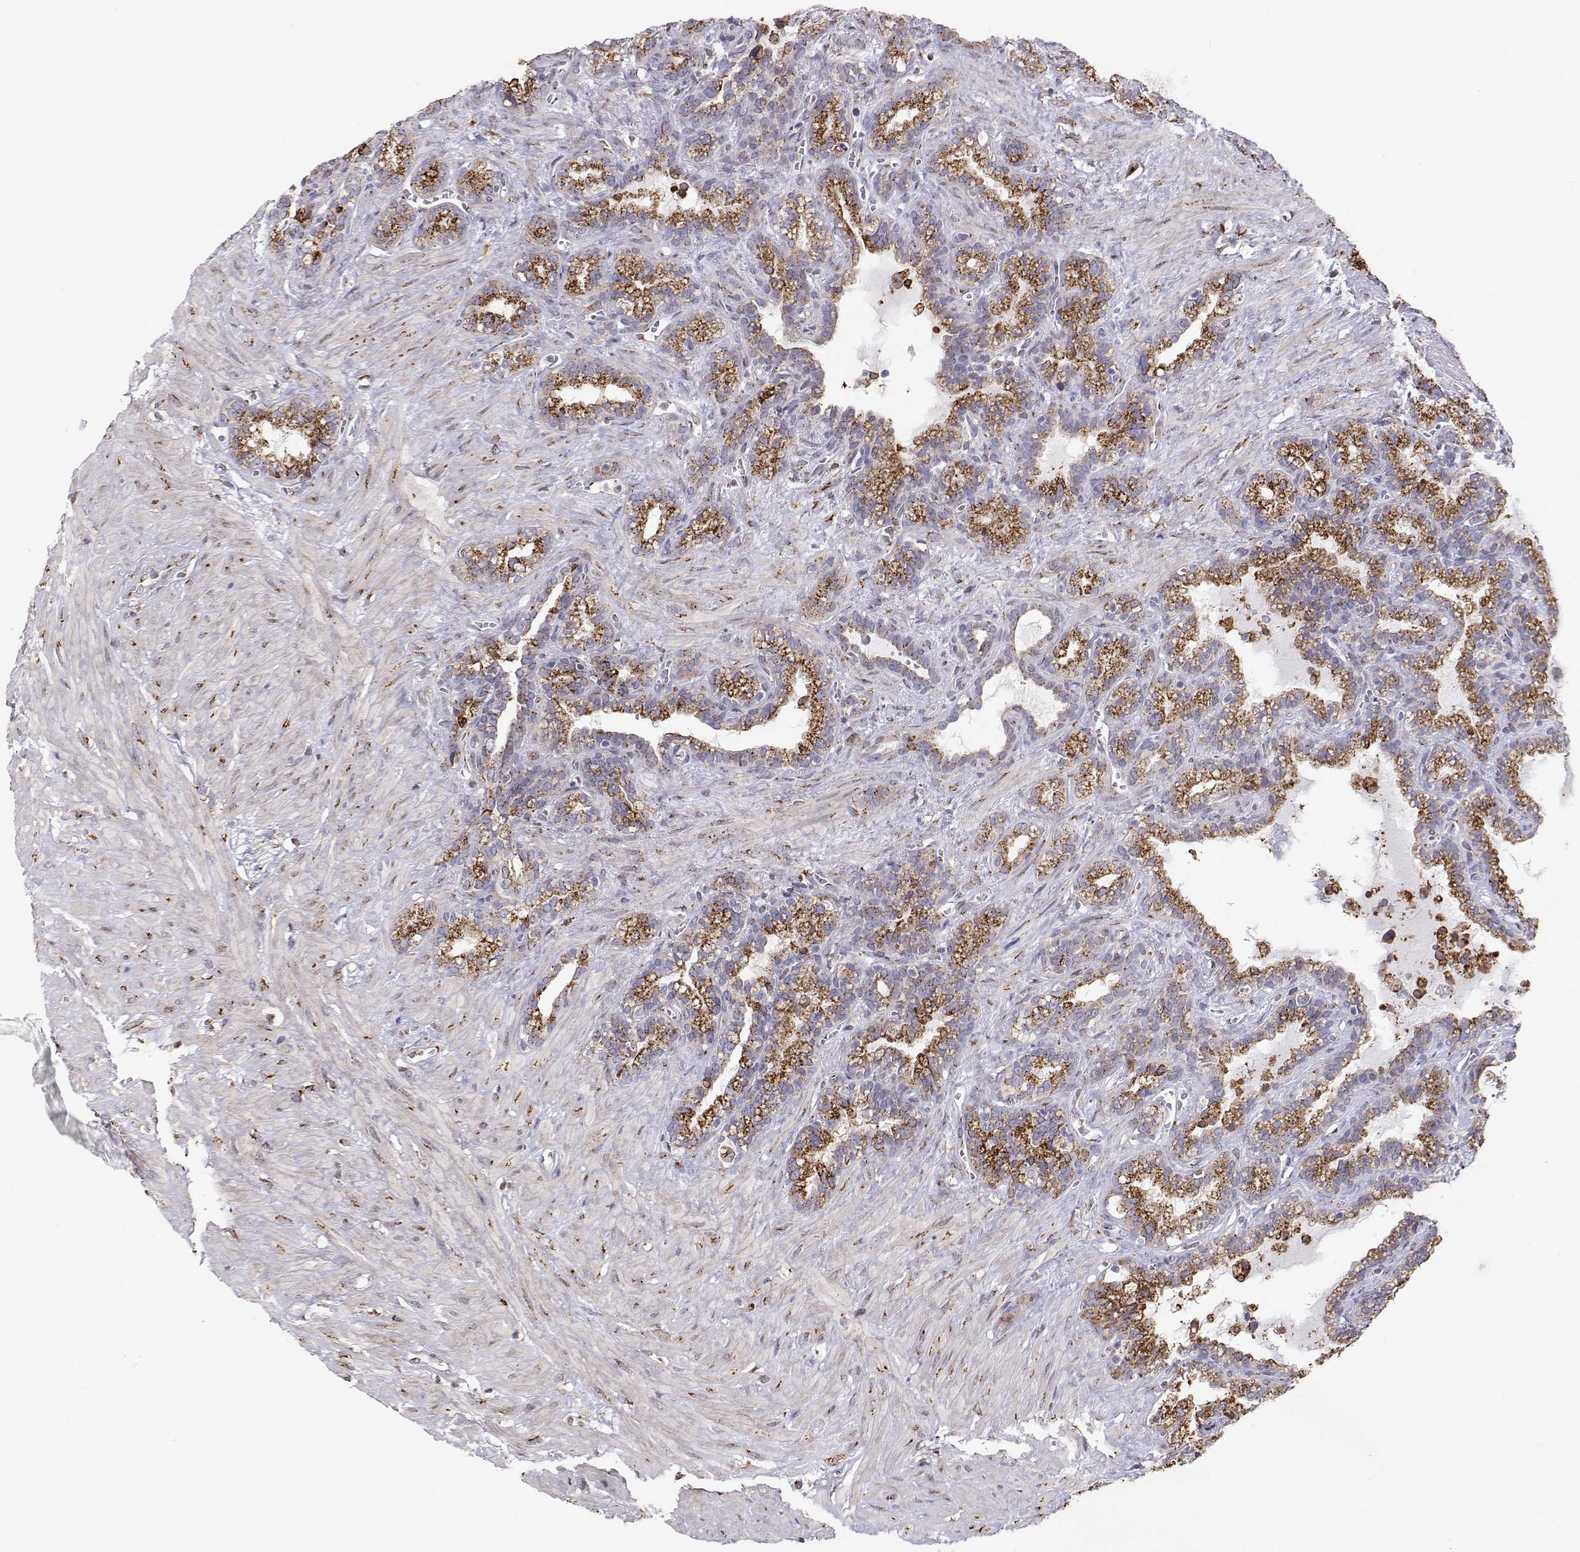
{"staining": {"intensity": "strong", "quantity": ">75%", "location": "cytoplasmic/membranous"}, "tissue": "seminal vesicle", "cell_type": "Glandular cells", "image_type": "normal", "snomed": [{"axis": "morphology", "description": "Normal tissue, NOS"}, {"axis": "topography", "description": "Seminal veicle"}], "caption": "Strong cytoplasmic/membranous positivity is appreciated in about >75% of glandular cells in benign seminal vesicle.", "gene": "STARD13", "patient": {"sex": "male", "age": 76}}